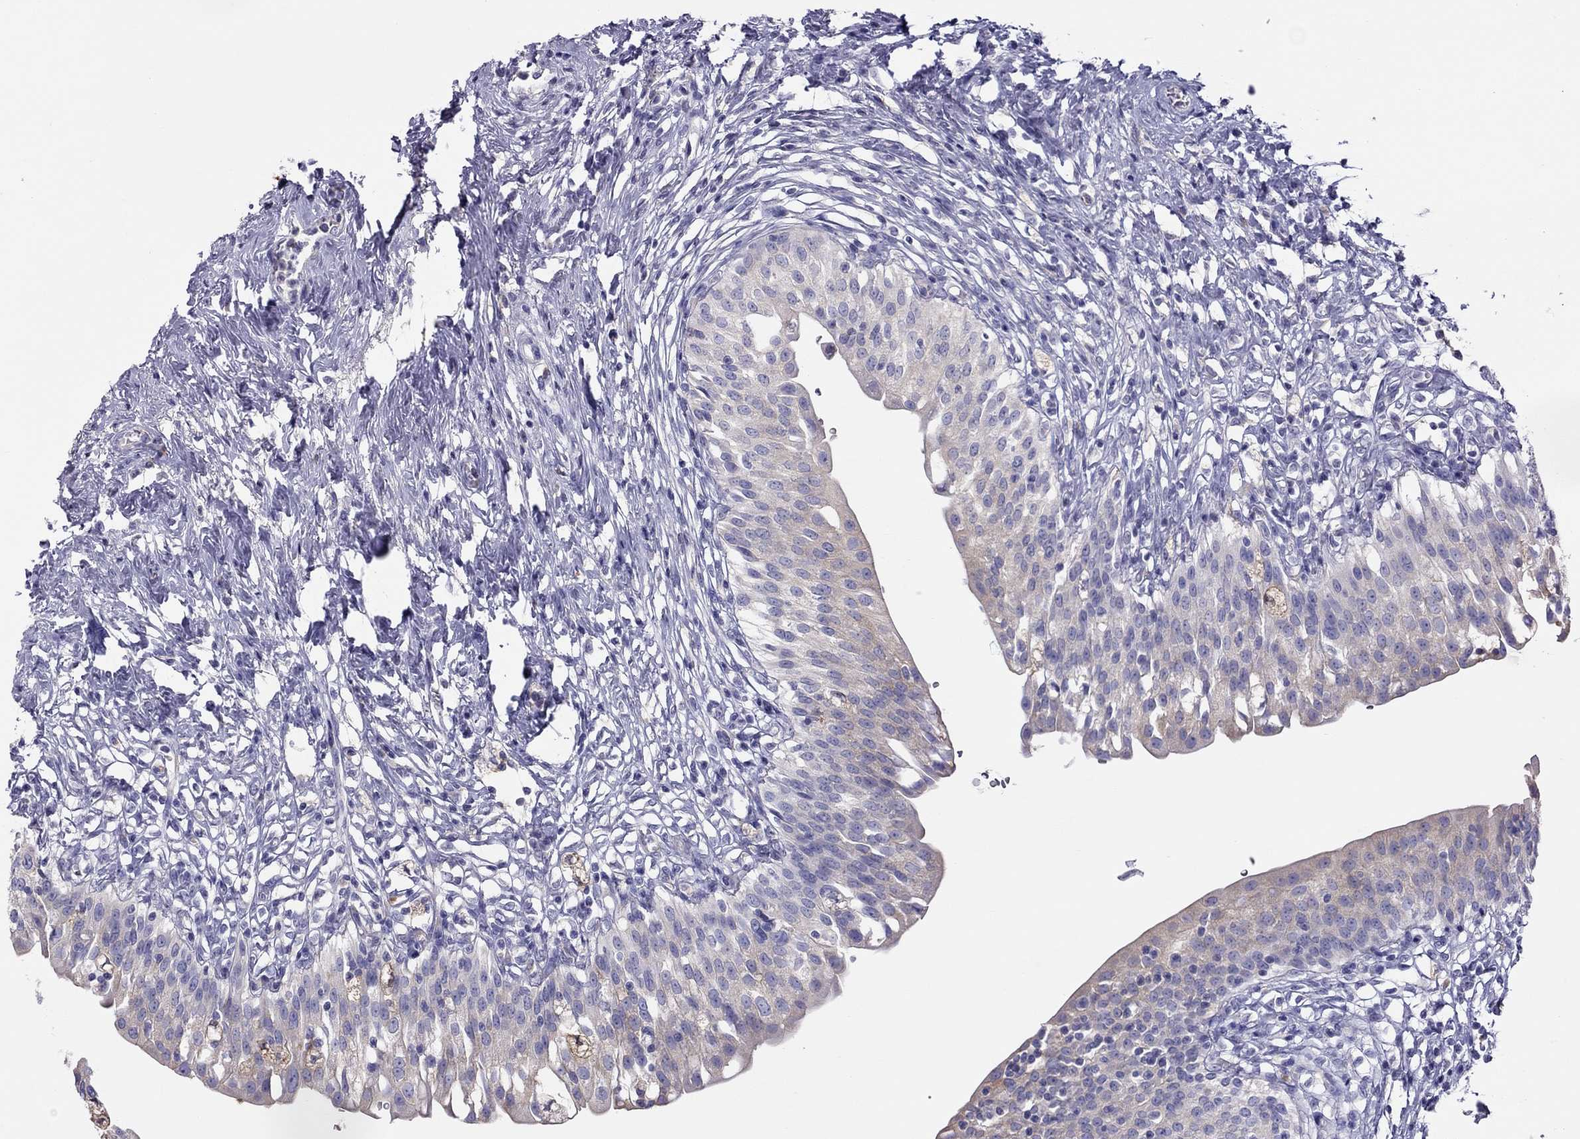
{"staining": {"intensity": "weak", "quantity": "25%-75%", "location": "cytoplasmic/membranous"}, "tissue": "urinary bladder", "cell_type": "Urothelial cells", "image_type": "normal", "snomed": [{"axis": "morphology", "description": "Normal tissue, NOS"}, {"axis": "topography", "description": "Urinary bladder"}], "caption": "Urinary bladder stained with DAB IHC exhibits low levels of weak cytoplasmic/membranous positivity in approximately 25%-75% of urothelial cells.", "gene": "ALOX15B", "patient": {"sex": "male", "age": 76}}